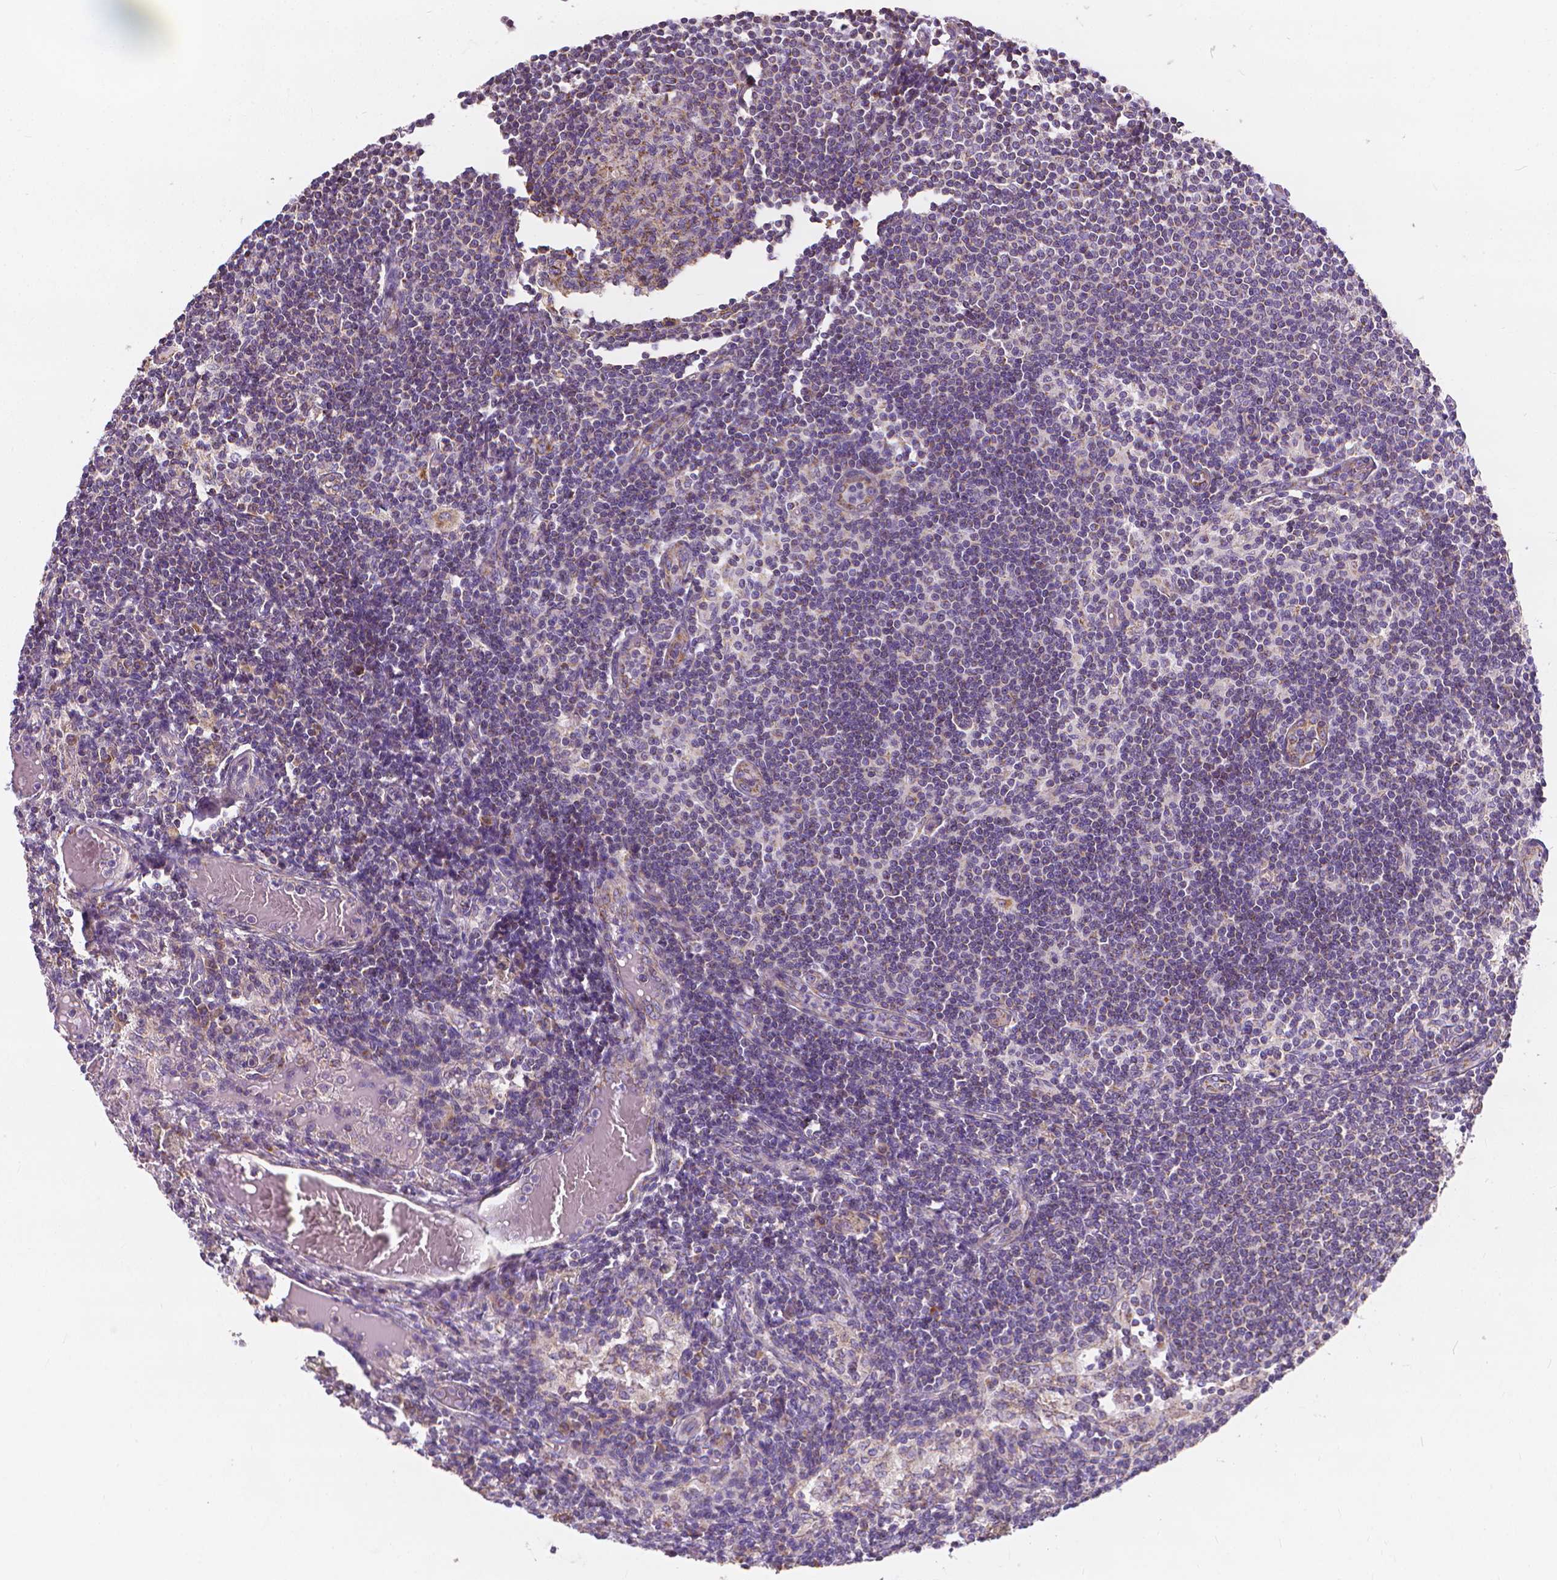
{"staining": {"intensity": "moderate", "quantity": ">75%", "location": "cytoplasmic/membranous"}, "tissue": "lymph node", "cell_type": "Germinal center cells", "image_type": "normal", "snomed": [{"axis": "morphology", "description": "Normal tissue, NOS"}, {"axis": "topography", "description": "Lymph node"}], "caption": "Brown immunohistochemical staining in unremarkable human lymph node exhibits moderate cytoplasmic/membranous staining in approximately >75% of germinal center cells. (Stains: DAB (3,3'-diaminobenzidine) in brown, nuclei in blue, Microscopy: brightfield microscopy at high magnification).", "gene": "SNCAIP", "patient": {"sex": "female", "age": 69}}